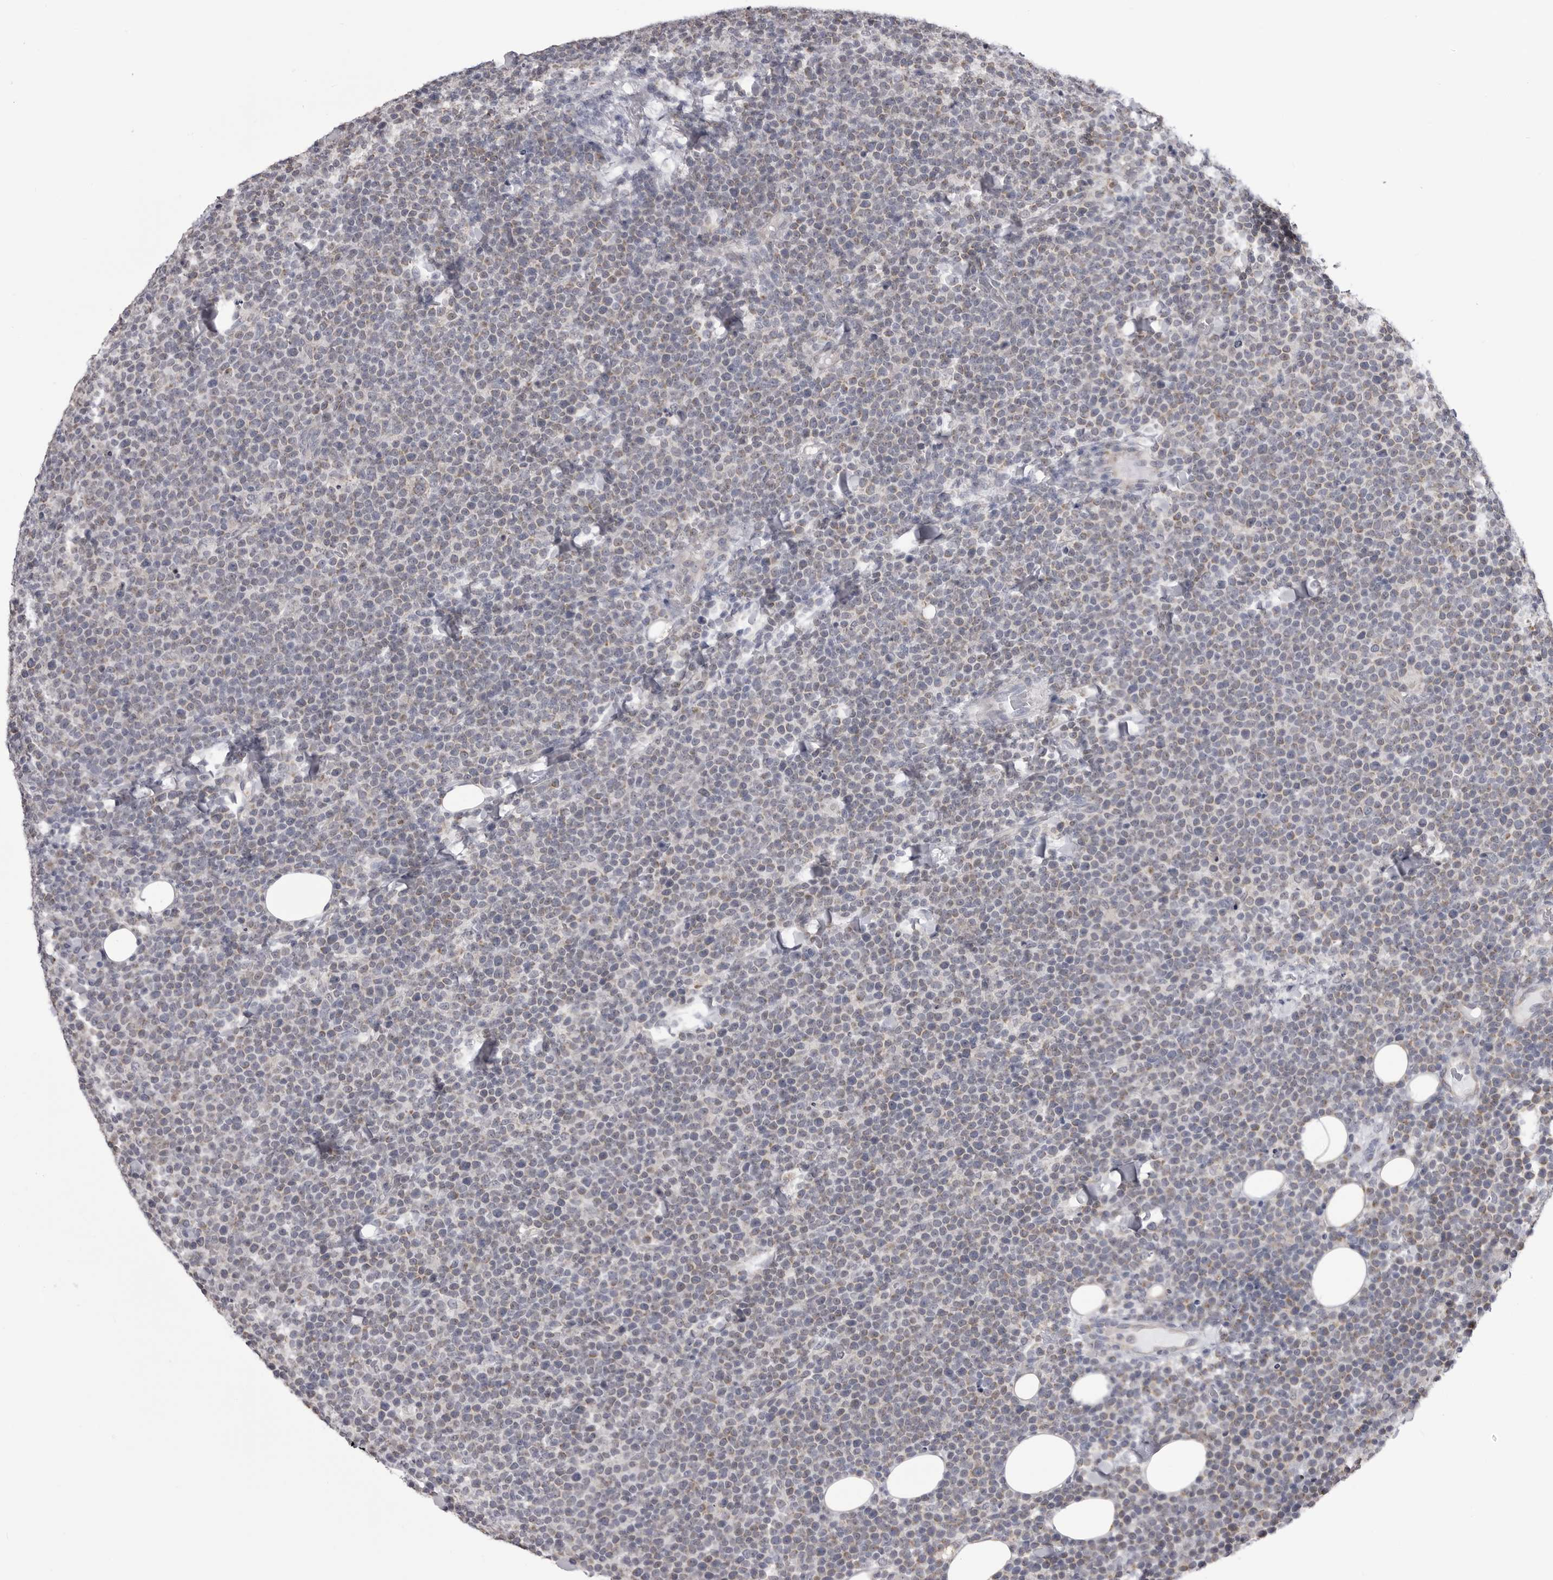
{"staining": {"intensity": "weak", "quantity": "<25%", "location": "cytoplasmic/membranous"}, "tissue": "lymphoma", "cell_type": "Tumor cells", "image_type": "cancer", "snomed": [{"axis": "morphology", "description": "Malignant lymphoma, non-Hodgkin's type, High grade"}, {"axis": "topography", "description": "Lymph node"}], "caption": "Image shows no protein positivity in tumor cells of lymphoma tissue. The staining is performed using DAB brown chromogen with nuclei counter-stained in using hematoxylin.", "gene": "FH", "patient": {"sex": "male", "age": 61}}